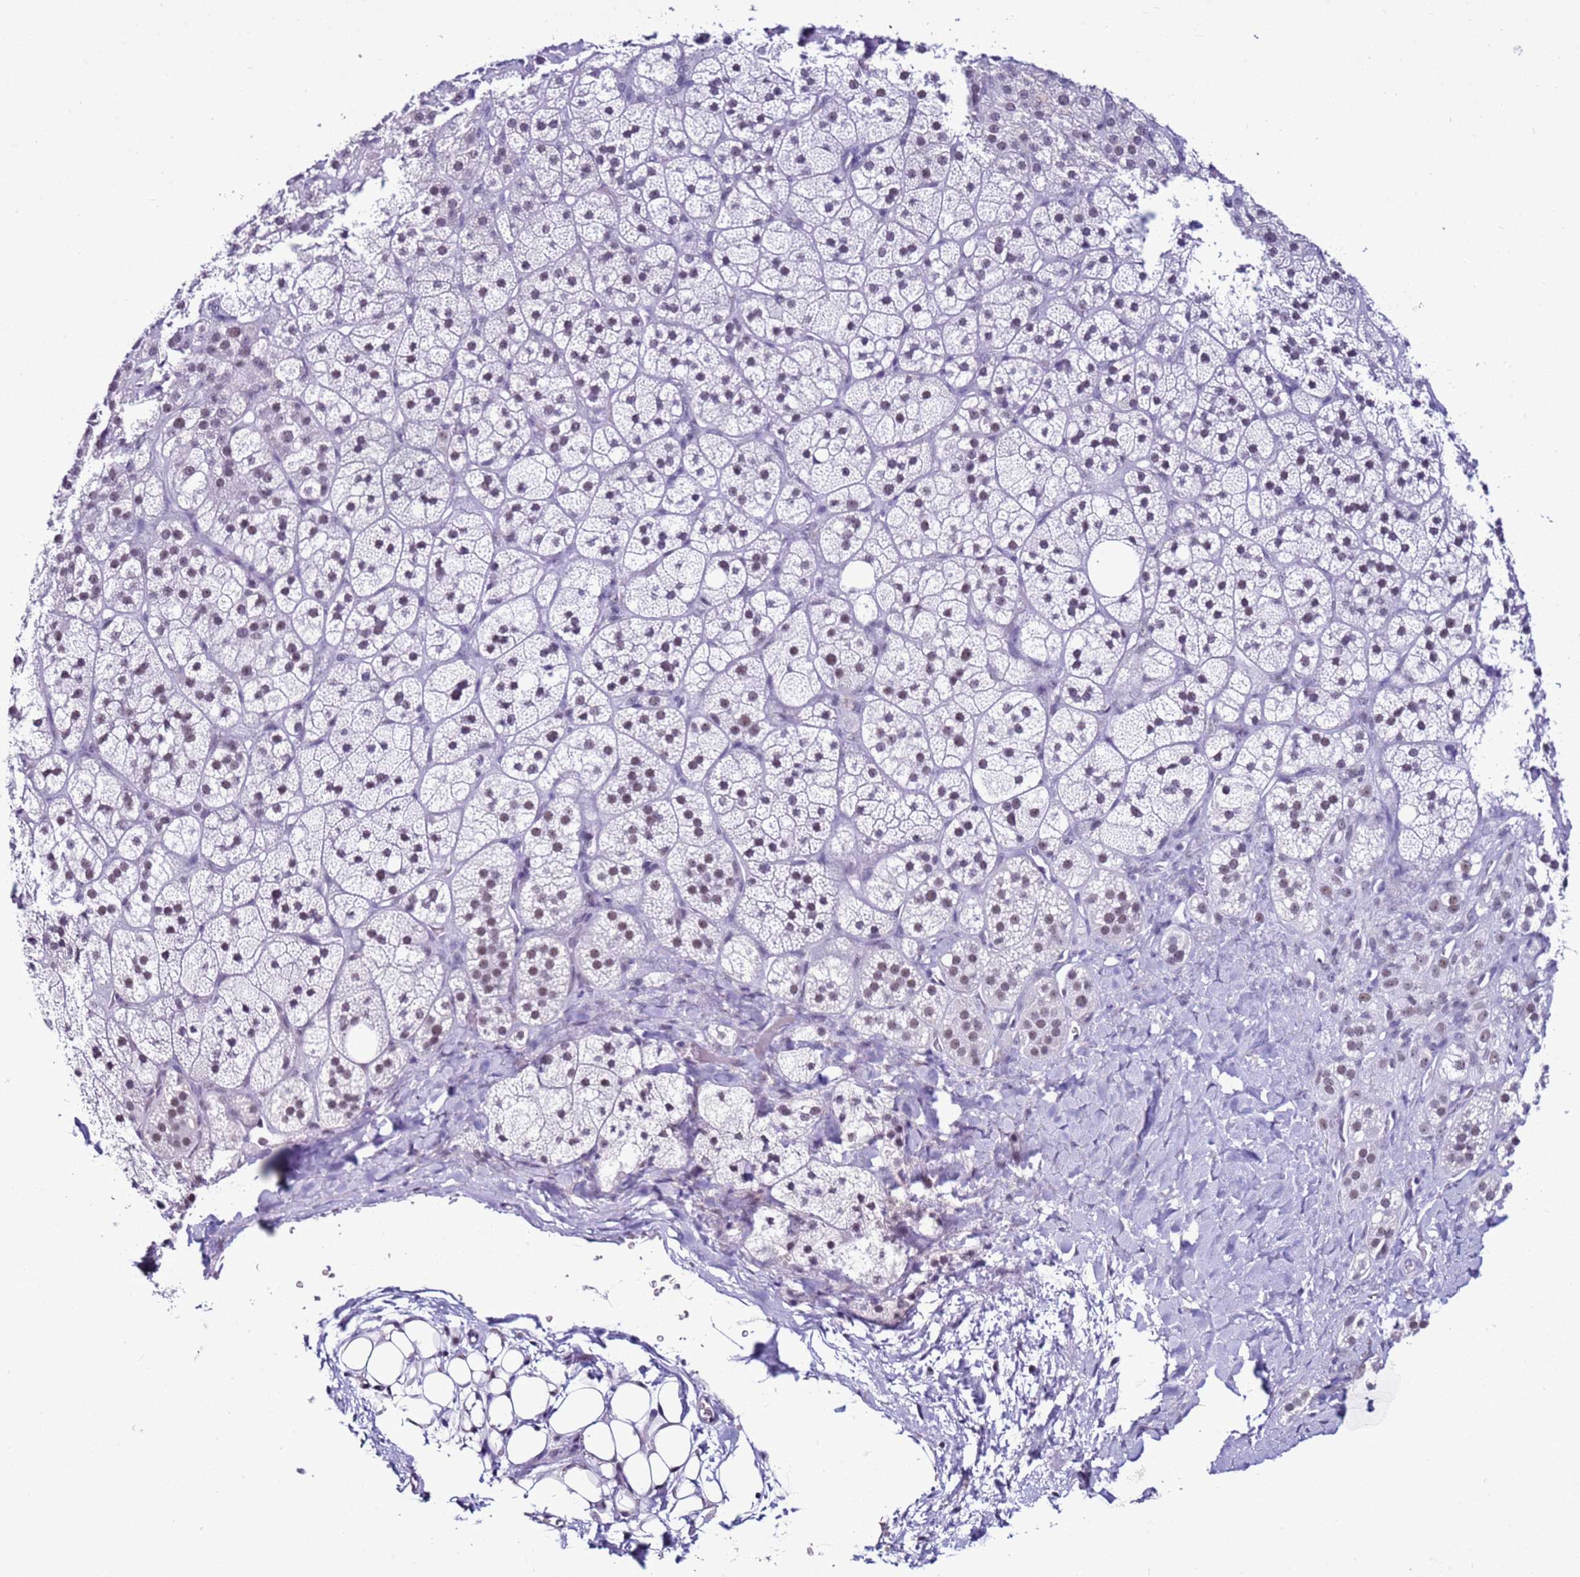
{"staining": {"intensity": "weak", "quantity": "25%-75%", "location": "nuclear"}, "tissue": "adrenal gland", "cell_type": "Glandular cells", "image_type": "normal", "snomed": [{"axis": "morphology", "description": "Normal tissue, NOS"}, {"axis": "topography", "description": "Adrenal gland"}], "caption": "A brown stain highlights weak nuclear staining of a protein in glandular cells of unremarkable adrenal gland. Immunohistochemistry stains the protein in brown and the nuclei are stained blue.", "gene": "DHX15", "patient": {"sex": "male", "age": 61}}